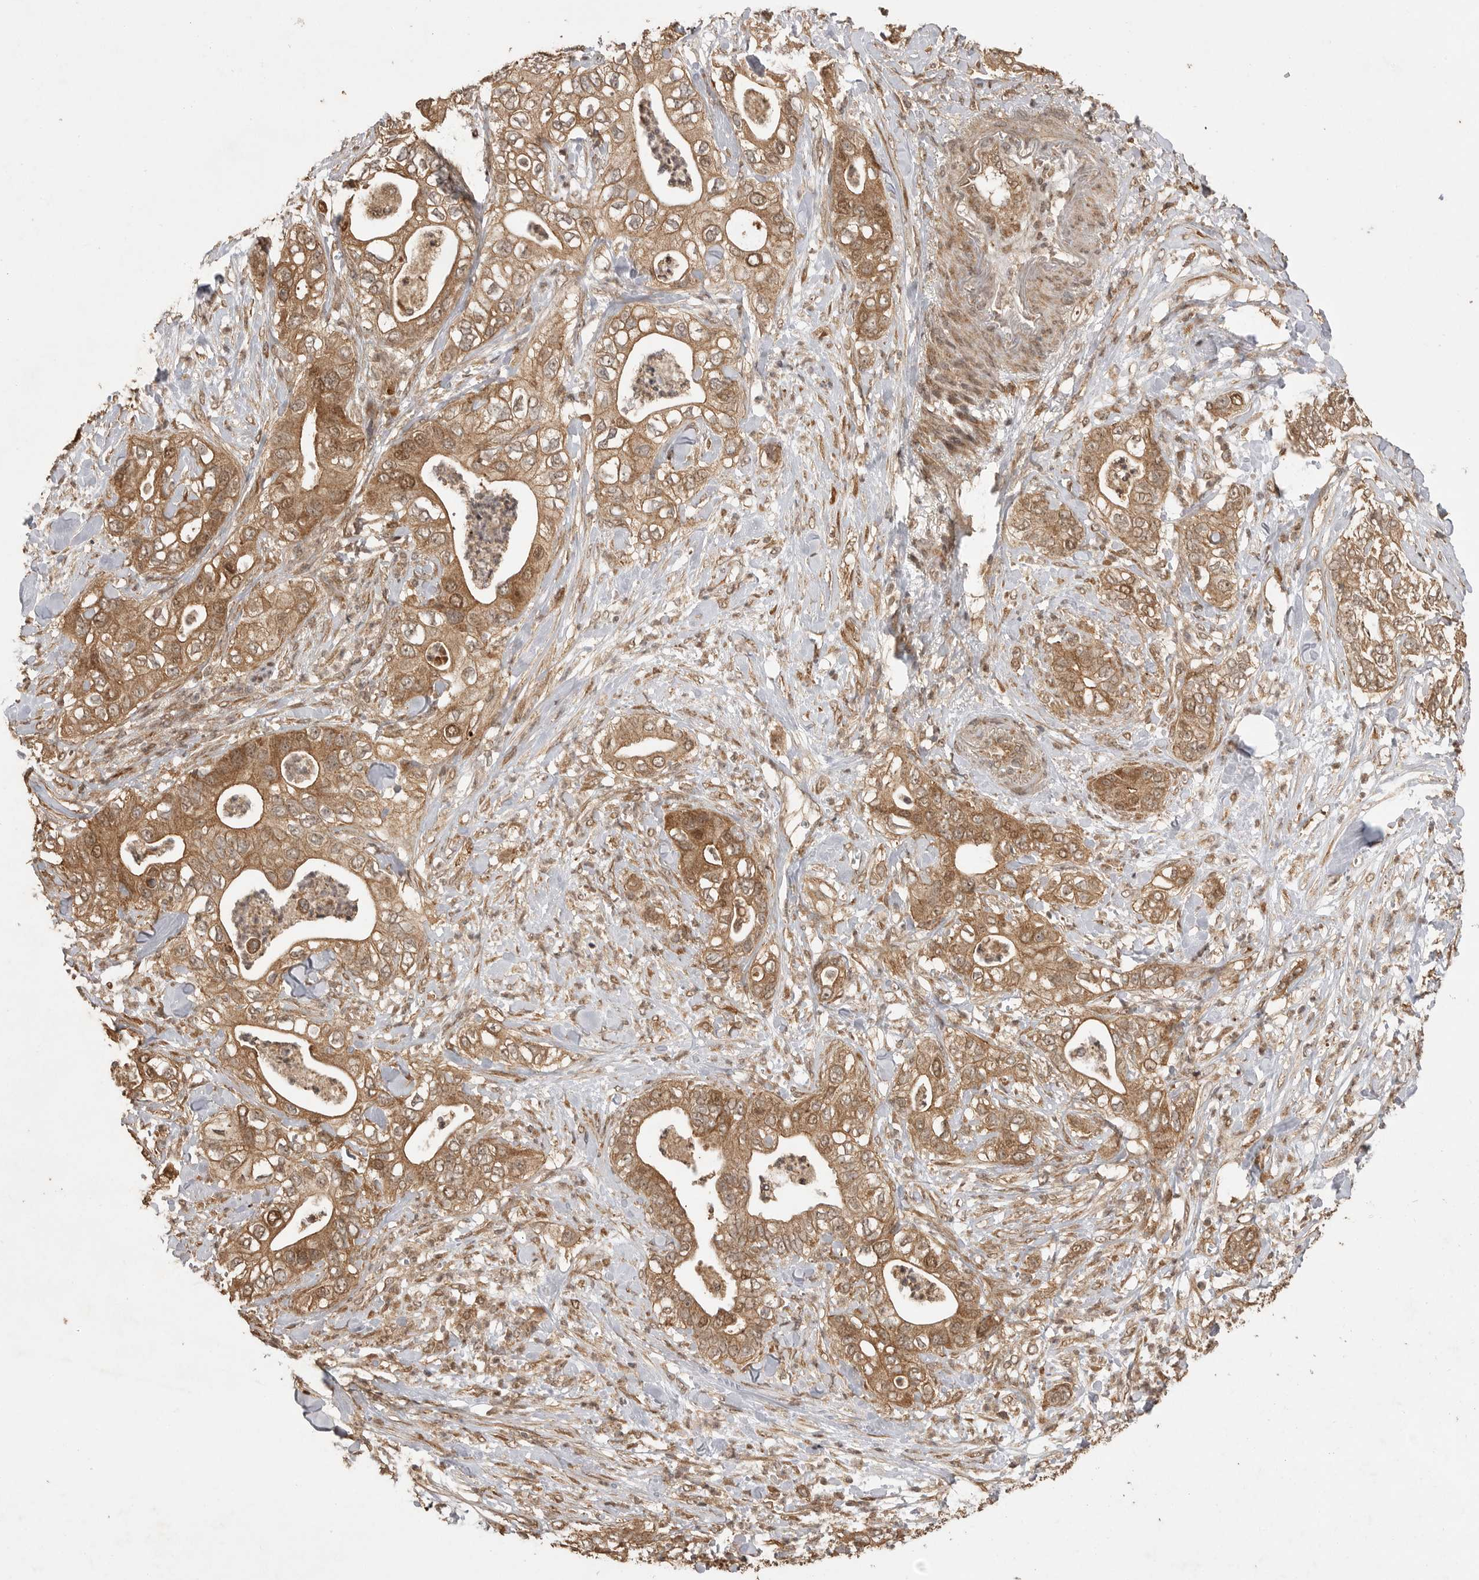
{"staining": {"intensity": "moderate", "quantity": ">75%", "location": "cytoplasmic/membranous"}, "tissue": "pancreatic cancer", "cell_type": "Tumor cells", "image_type": "cancer", "snomed": [{"axis": "morphology", "description": "Adenocarcinoma, NOS"}, {"axis": "topography", "description": "Pancreas"}], "caption": "This photomicrograph displays immunohistochemistry staining of human pancreatic cancer (adenocarcinoma), with medium moderate cytoplasmic/membranous staining in about >75% of tumor cells.", "gene": "BOC", "patient": {"sex": "female", "age": 78}}